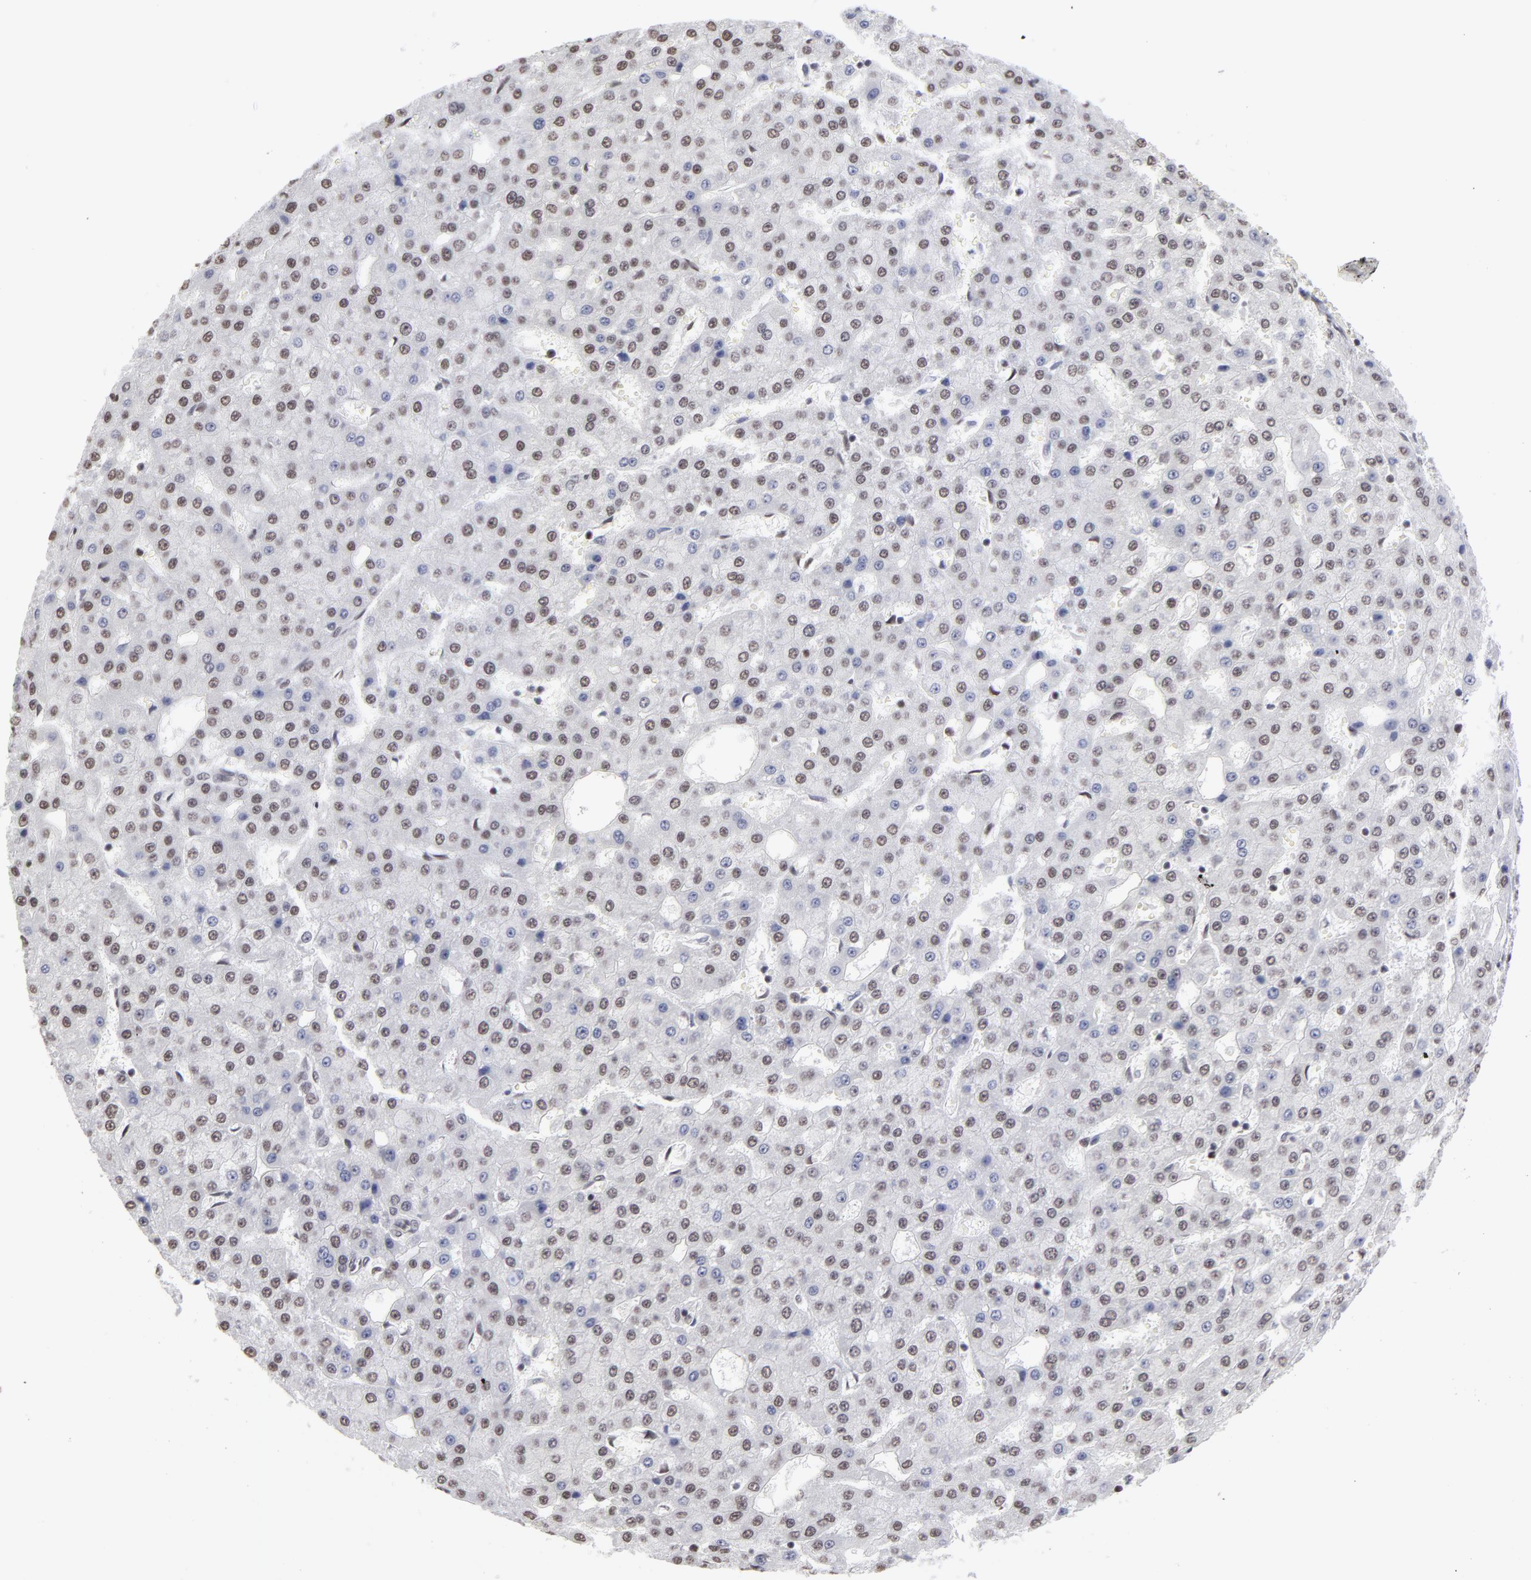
{"staining": {"intensity": "weak", "quantity": "25%-75%", "location": "nuclear"}, "tissue": "liver cancer", "cell_type": "Tumor cells", "image_type": "cancer", "snomed": [{"axis": "morphology", "description": "Carcinoma, Hepatocellular, NOS"}, {"axis": "topography", "description": "Liver"}], "caption": "A histopathology image of human hepatocellular carcinoma (liver) stained for a protein reveals weak nuclear brown staining in tumor cells.", "gene": "ZNF3", "patient": {"sex": "male", "age": 47}}